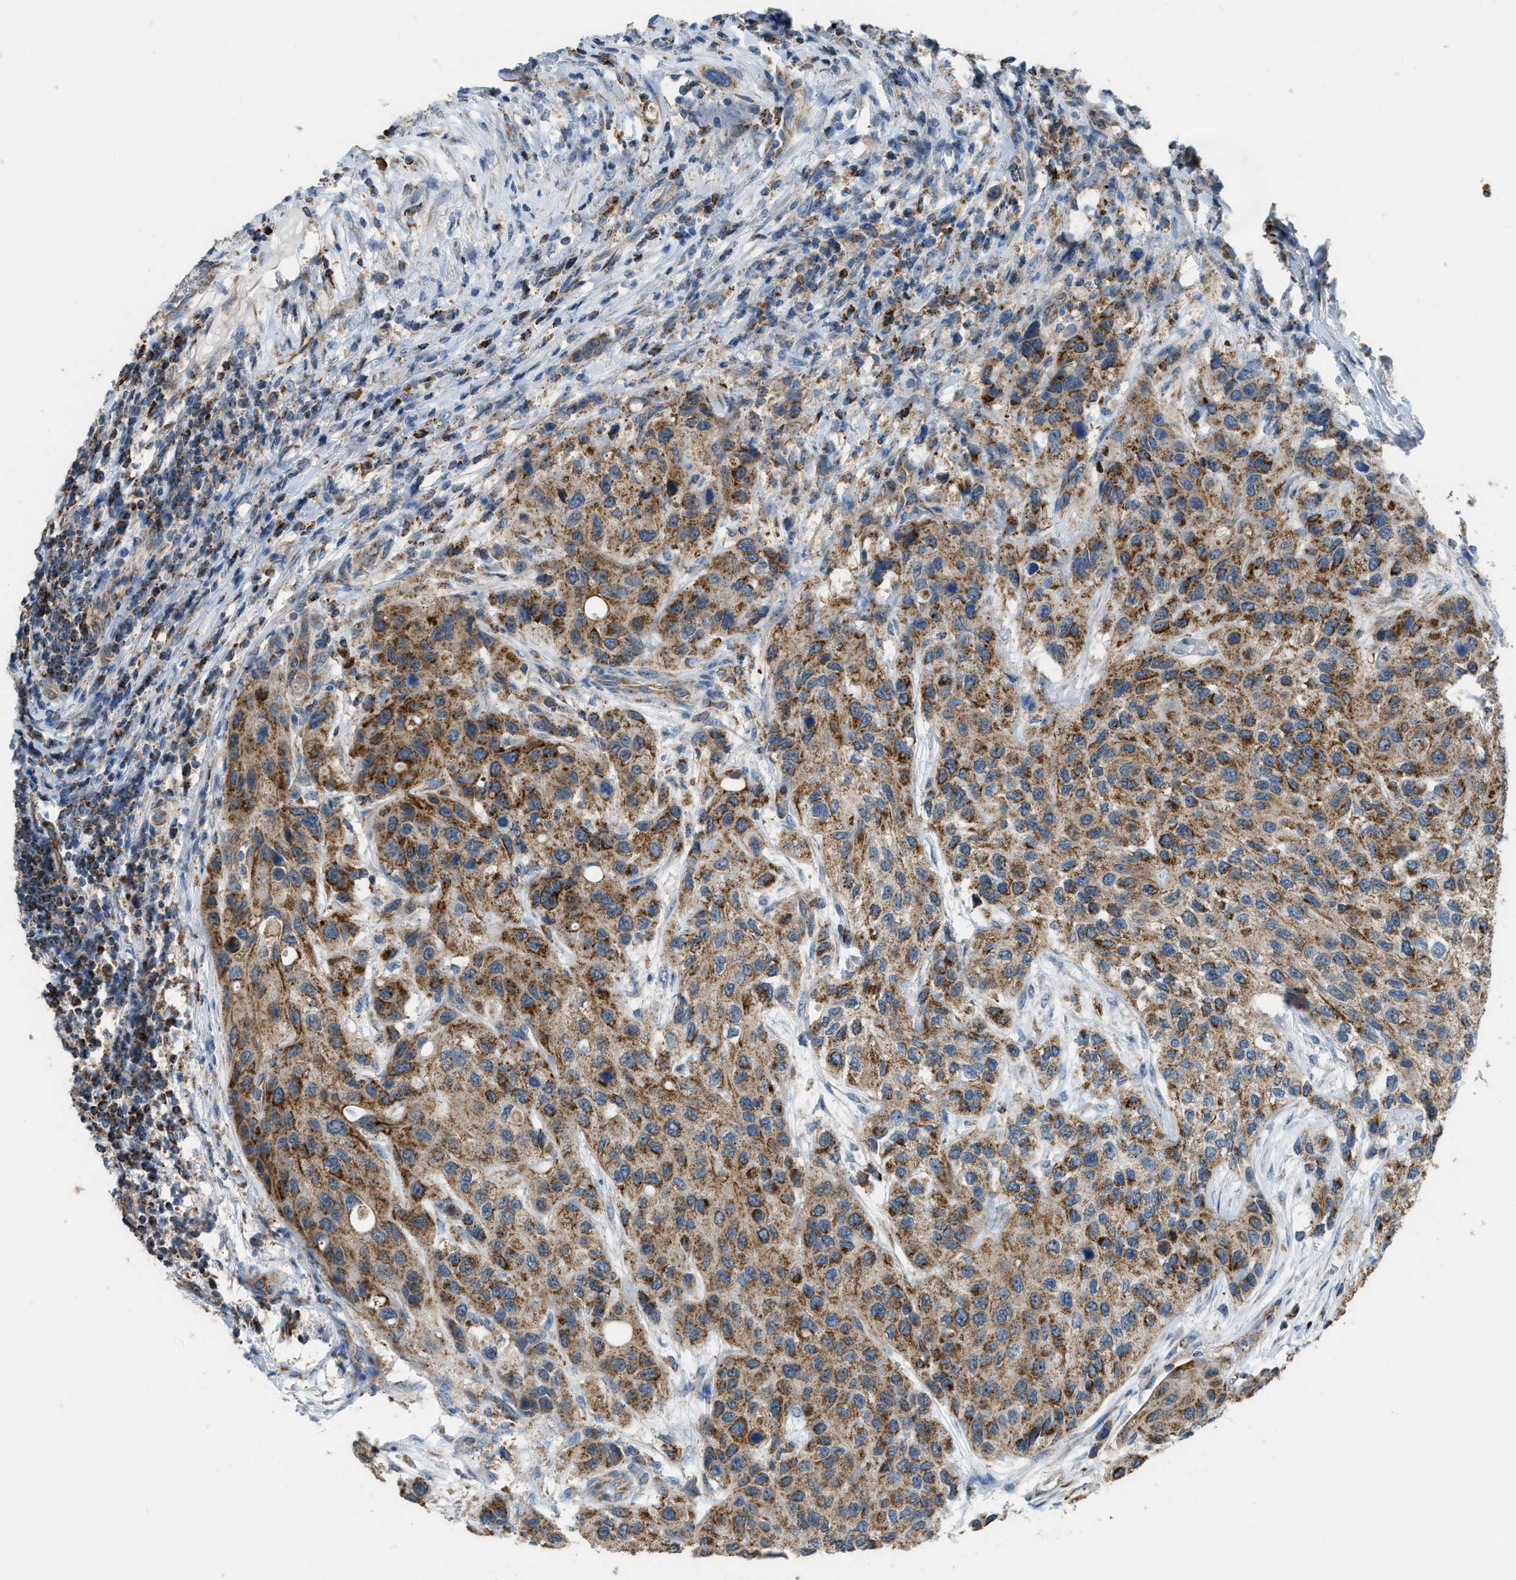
{"staining": {"intensity": "moderate", "quantity": ">75%", "location": "cytoplasmic/membranous"}, "tissue": "urothelial cancer", "cell_type": "Tumor cells", "image_type": "cancer", "snomed": [{"axis": "morphology", "description": "Urothelial carcinoma, High grade"}, {"axis": "topography", "description": "Urinary bladder"}], "caption": "A brown stain shows moderate cytoplasmic/membranous expression of a protein in urothelial cancer tumor cells. The staining was performed using DAB to visualize the protein expression in brown, while the nuclei were stained in blue with hematoxylin (Magnification: 20x).", "gene": "ETFB", "patient": {"sex": "female", "age": 56}}